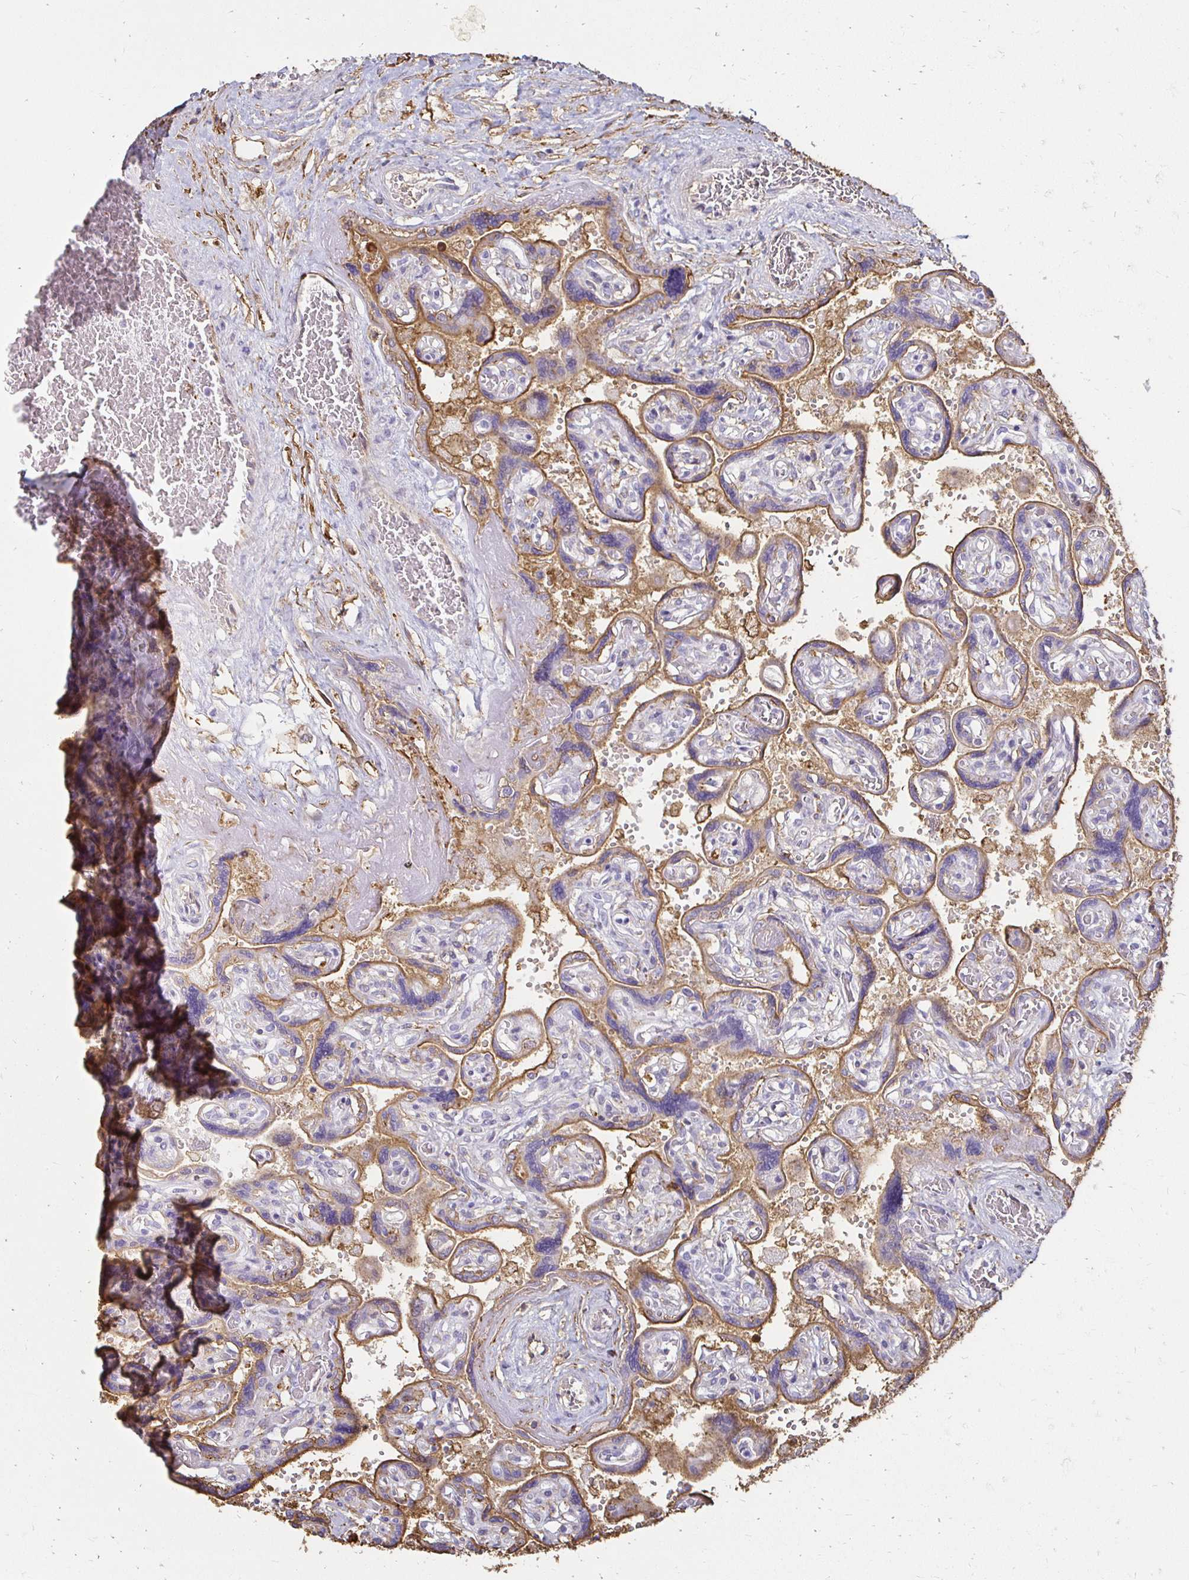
{"staining": {"intensity": "negative", "quantity": "none", "location": "none"}, "tissue": "placenta", "cell_type": "Decidual cells", "image_type": "normal", "snomed": [{"axis": "morphology", "description": "Normal tissue, NOS"}, {"axis": "topography", "description": "Placenta"}], "caption": "Immunohistochemistry photomicrograph of benign placenta: placenta stained with DAB (3,3'-diaminobenzidine) shows no significant protein staining in decidual cells. Nuclei are stained in blue.", "gene": "TAS1R3", "patient": {"sex": "female", "age": 32}}